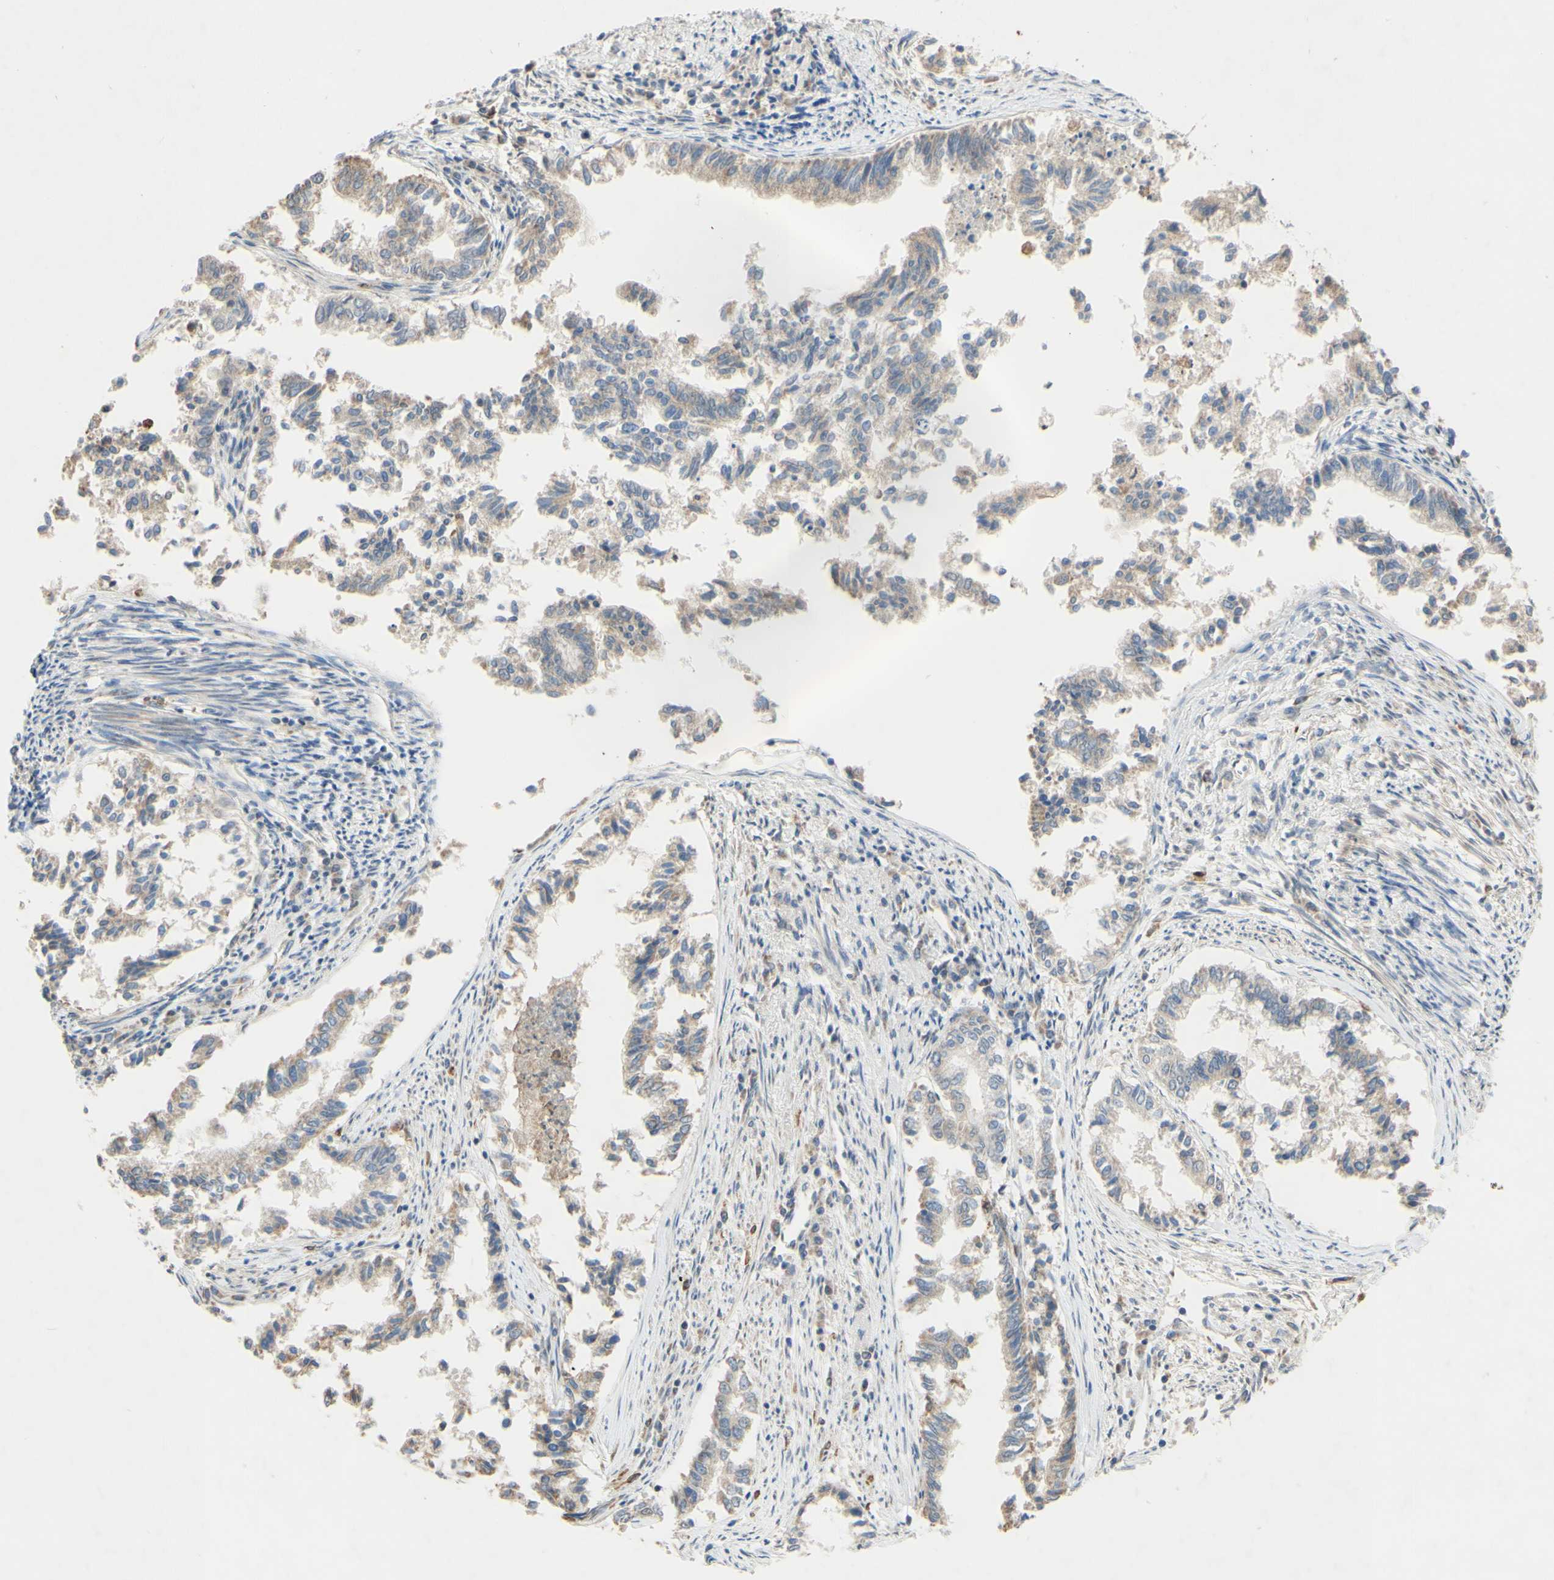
{"staining": {"intensity": "weak", "quantity": ">75%", "location": "cytoplasmic/membranous"}, "tissue": "endometrial cancer", "cell_type": "Tumor cells", "image_type": "cancer", "snomed": [{"axis": "morphology", "description": "Necrosis, NOS"}, {"axis": "morphology", "description": "Adenocarcinoma, NOS"}, {"axis": "topography", "description": "Endometrium"}], "caption": "The histopathology image demonstrates a brown stain indicating the presence of a protein in the cytoplasmic/membranous of tumor cells in adenocarcinoma (endometrial).", "gene": "GATA1", "patient": {"sex": "female", "age": 79}}